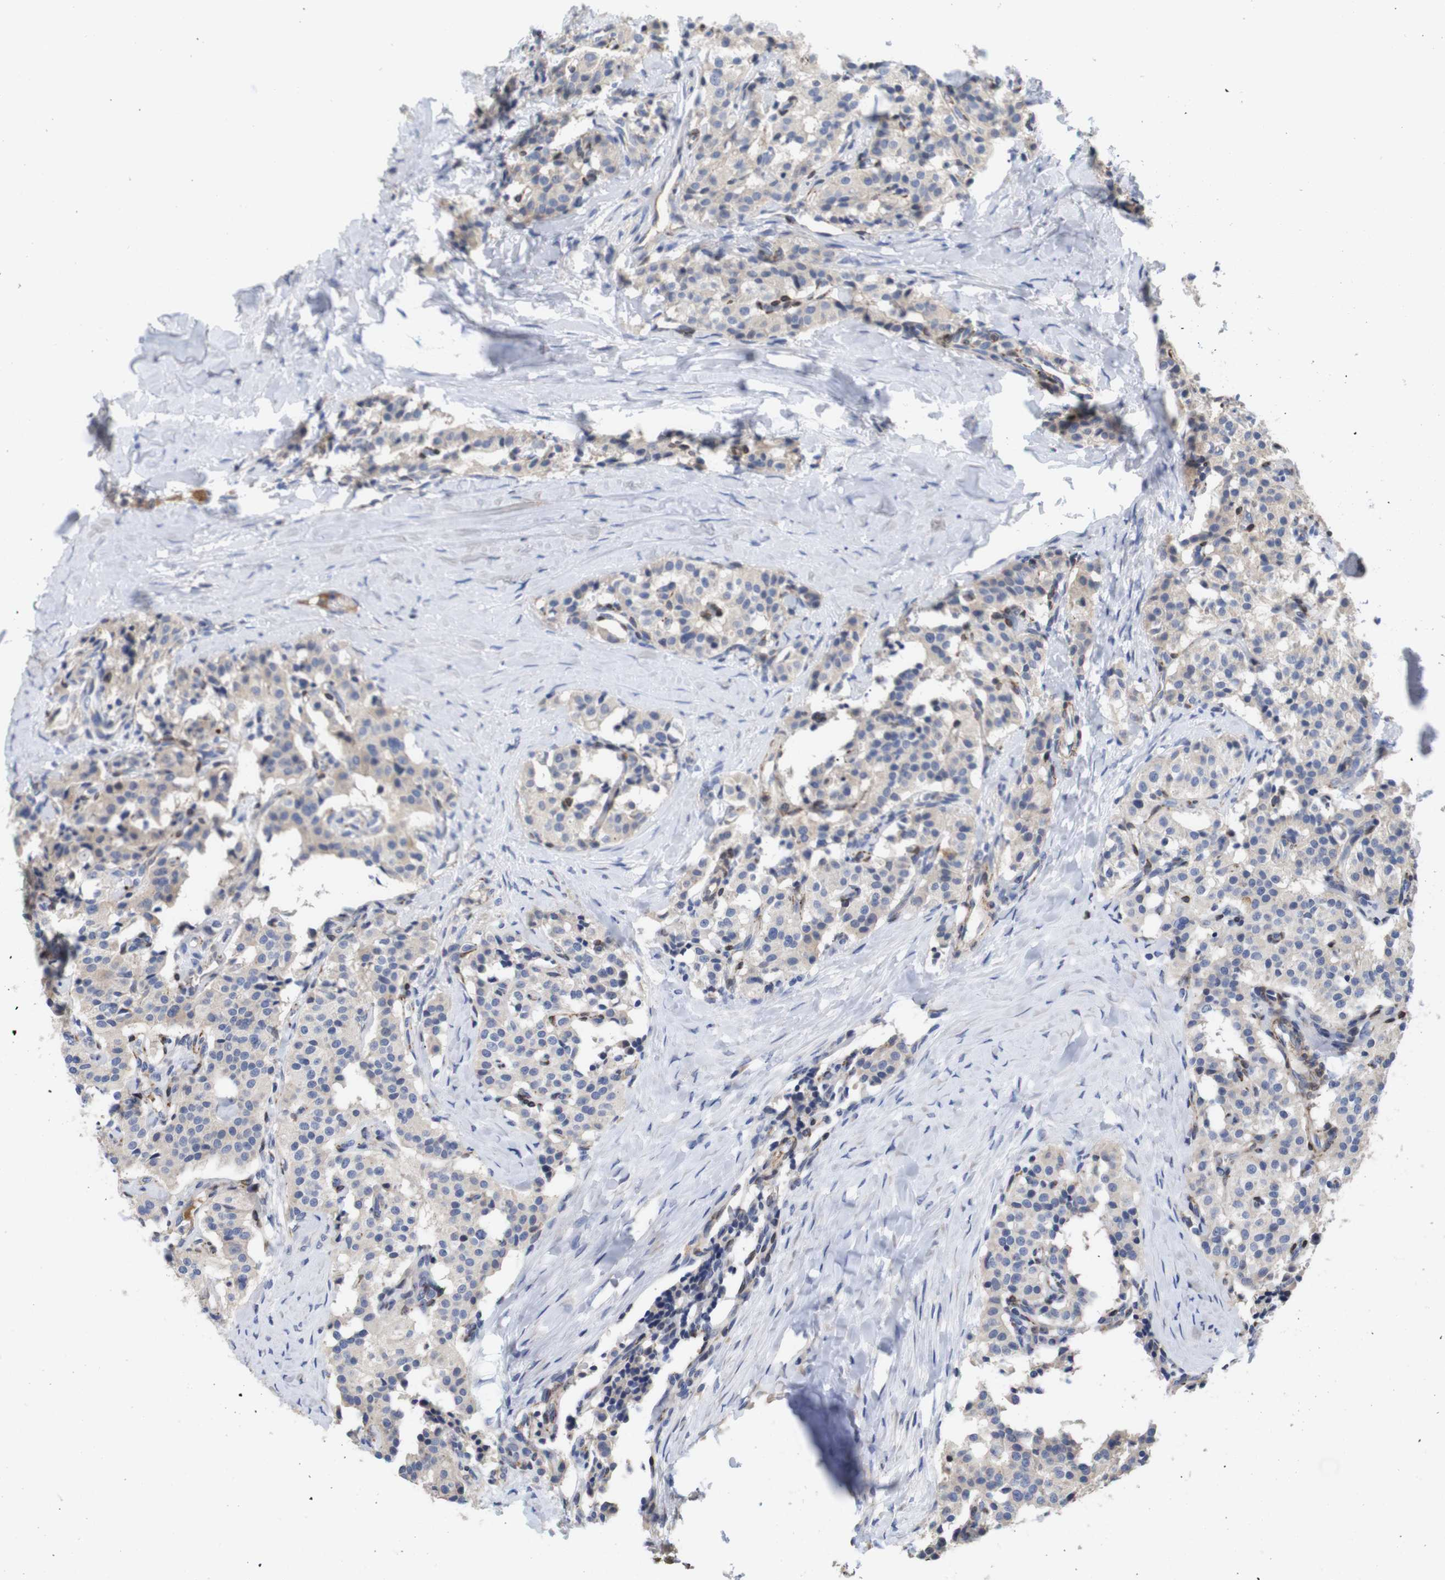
{"staining": {"intensity": "weak", "quantity": "<25%", "location": "cytoplasmic/membranous"}, "tissue": "carcinoid", "cell_type": "Tumor cells", "image_type": "cancer", "snomed": [{"axis": "morphology", "description": "Carcinoid, malignant, NOS"}, {"axis": "topography", "description": "Lung"}], "caption": "DAB (3,3'-diaminobenzidine) immunohistochemical staining of carcinoid (malignant) displays no significant staining in tumor cells.", "gene": "SPRY3", "patient": {"sex": "male", "age": 30}}